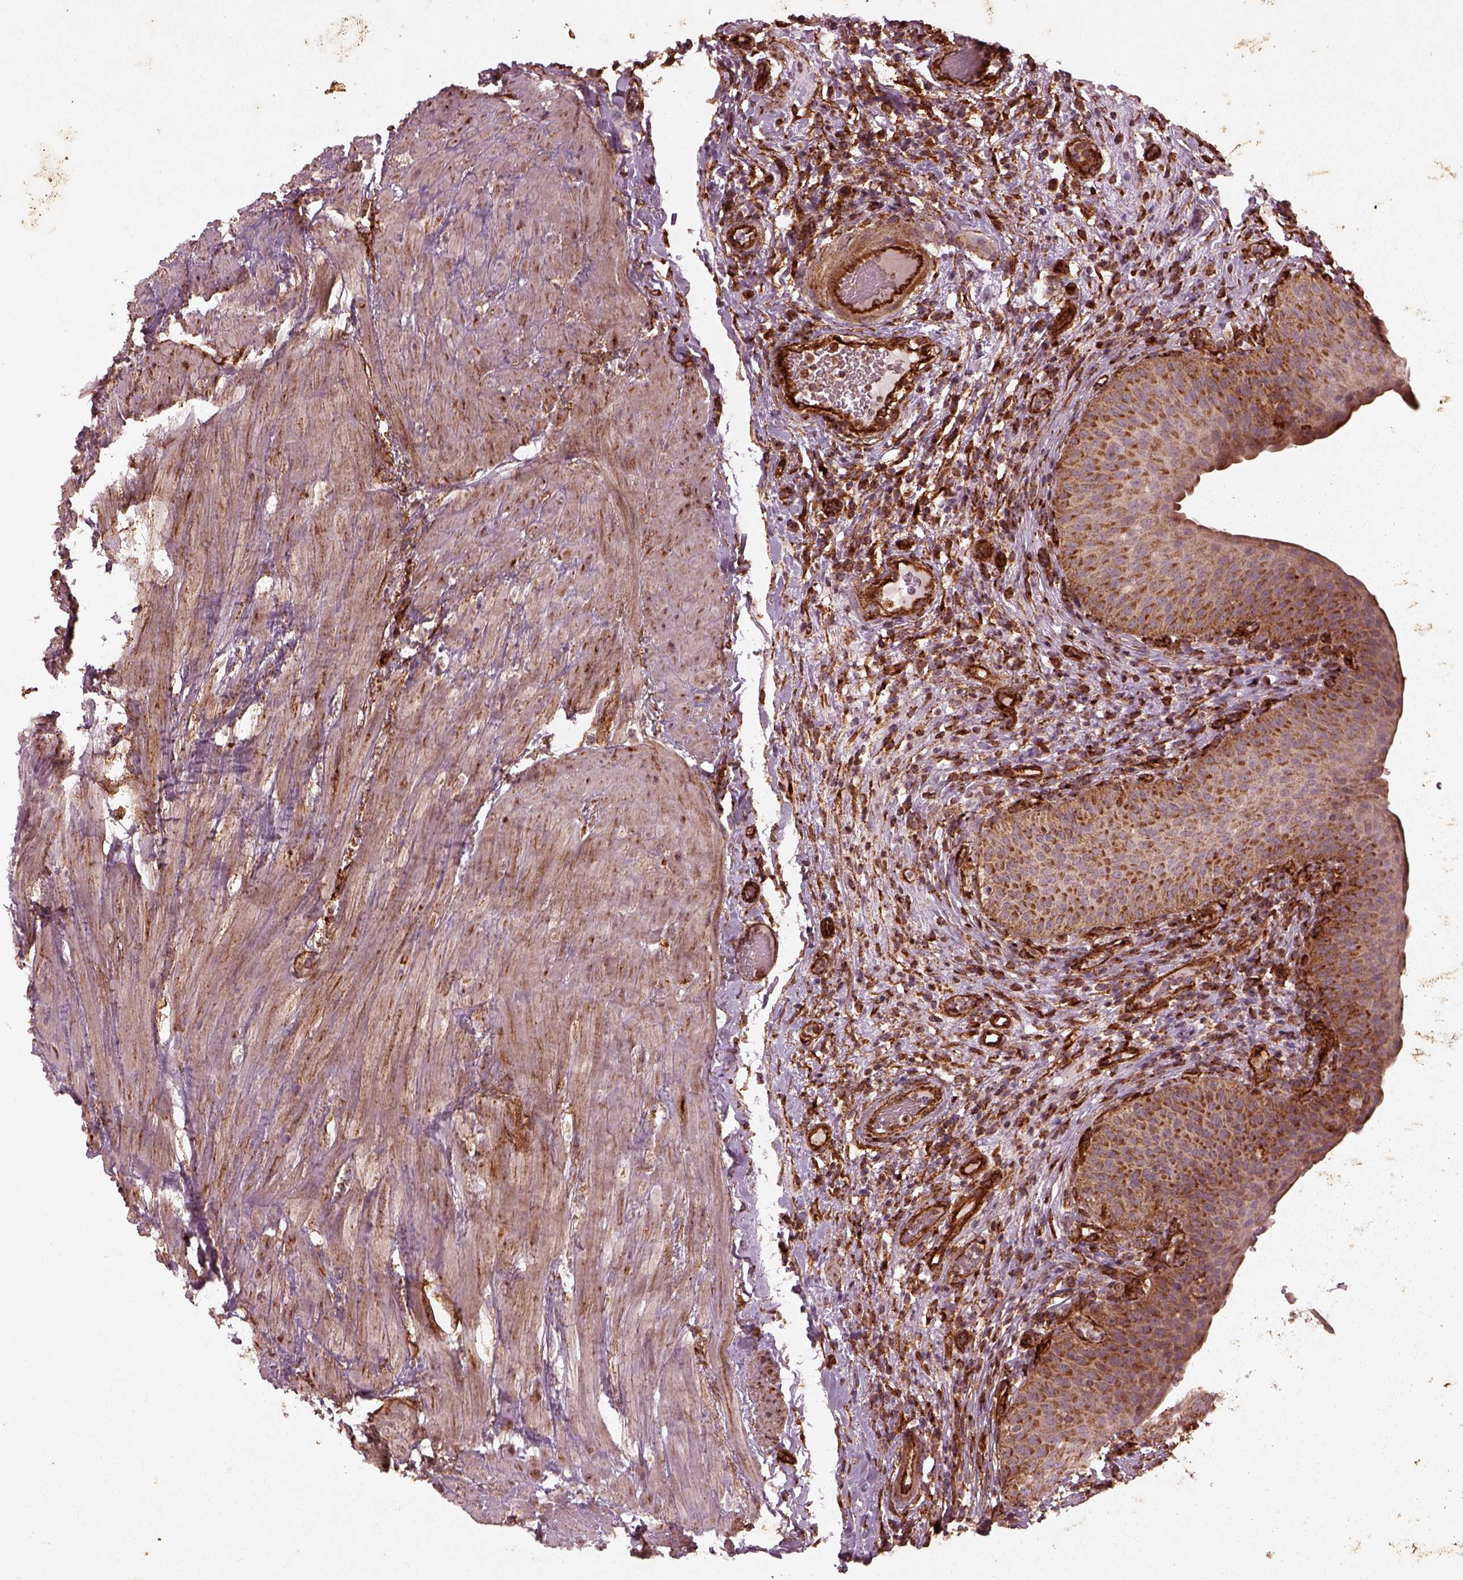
{"staining": {"intensity": "moderate", "quantity": ">75%", "location": "cytoplasmic/membranous"}, "tissue": "urinary bladder", "cell_type": "Urothelial cells", "image_type": "normal", "snomed": [{"axis": "morphology", "description": "Normal tissue, NOS"}, {"axis": "topography", "description": "Urinary bladder"}], "caption": "An immunohistochemistry image of normal tissue is shown. Protein staining in brown labels moderate cytoplasmic/membranous positivity in urinary bladder within urothelial cells. Ihc stains the protein in brown and the nuclei are stained blue.", "gene": "ENSG00000285130", "patient": {"sex": "male", "age": 66}}